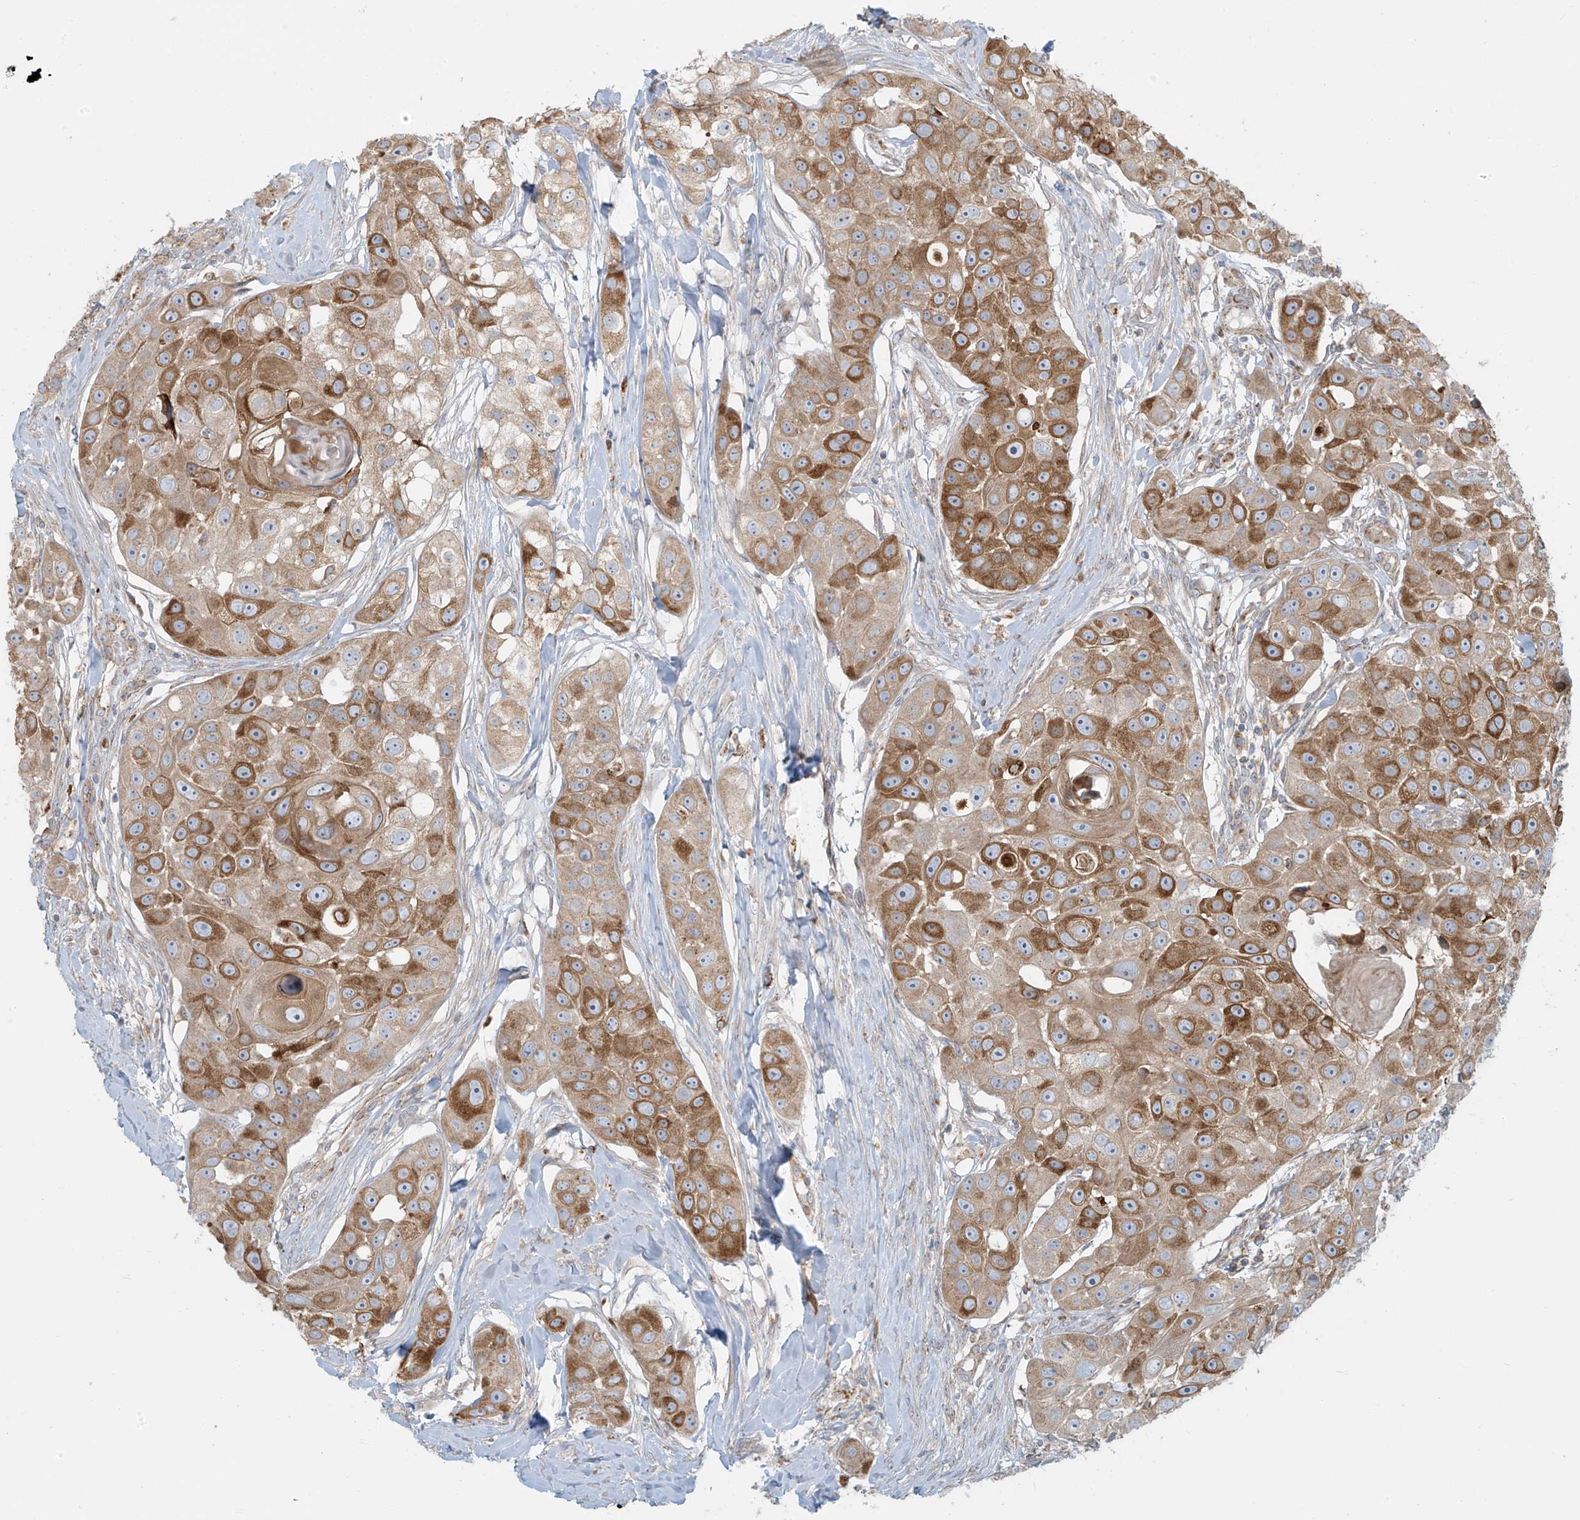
{"staining": {"intensity": "moderate", "quantity": ">75%", "location": "cytoplasmic/membranous"}, "tissue": "head and neck cancer", "cell_type": "Tumor cells", "image_type": "cancer", "snomed": [{"axis": "morphology", "description": "Normal tissue, NOS"}, {"axis": "morphology", "description": "Squamous cell carcinoma, NOS"}, {"axis": "topography", "description": "Skeletal muscle"}, {"axis": "topography", "description": "Head-Neck"}], "caption": "Immunohistochemistry photomicrograph of neoplastic tissue: head and neck cancer (squamous cell carcinoma) stained using immunohistochemistry reveals medium levels of moderate protein expression localized specifically in the cytoplasmic/membranous of tumor cells, appearing as a cytoplasmic/membranous brown color.", "gene": "LZTS3", "patient": {"sex": "male", "age": 51}}